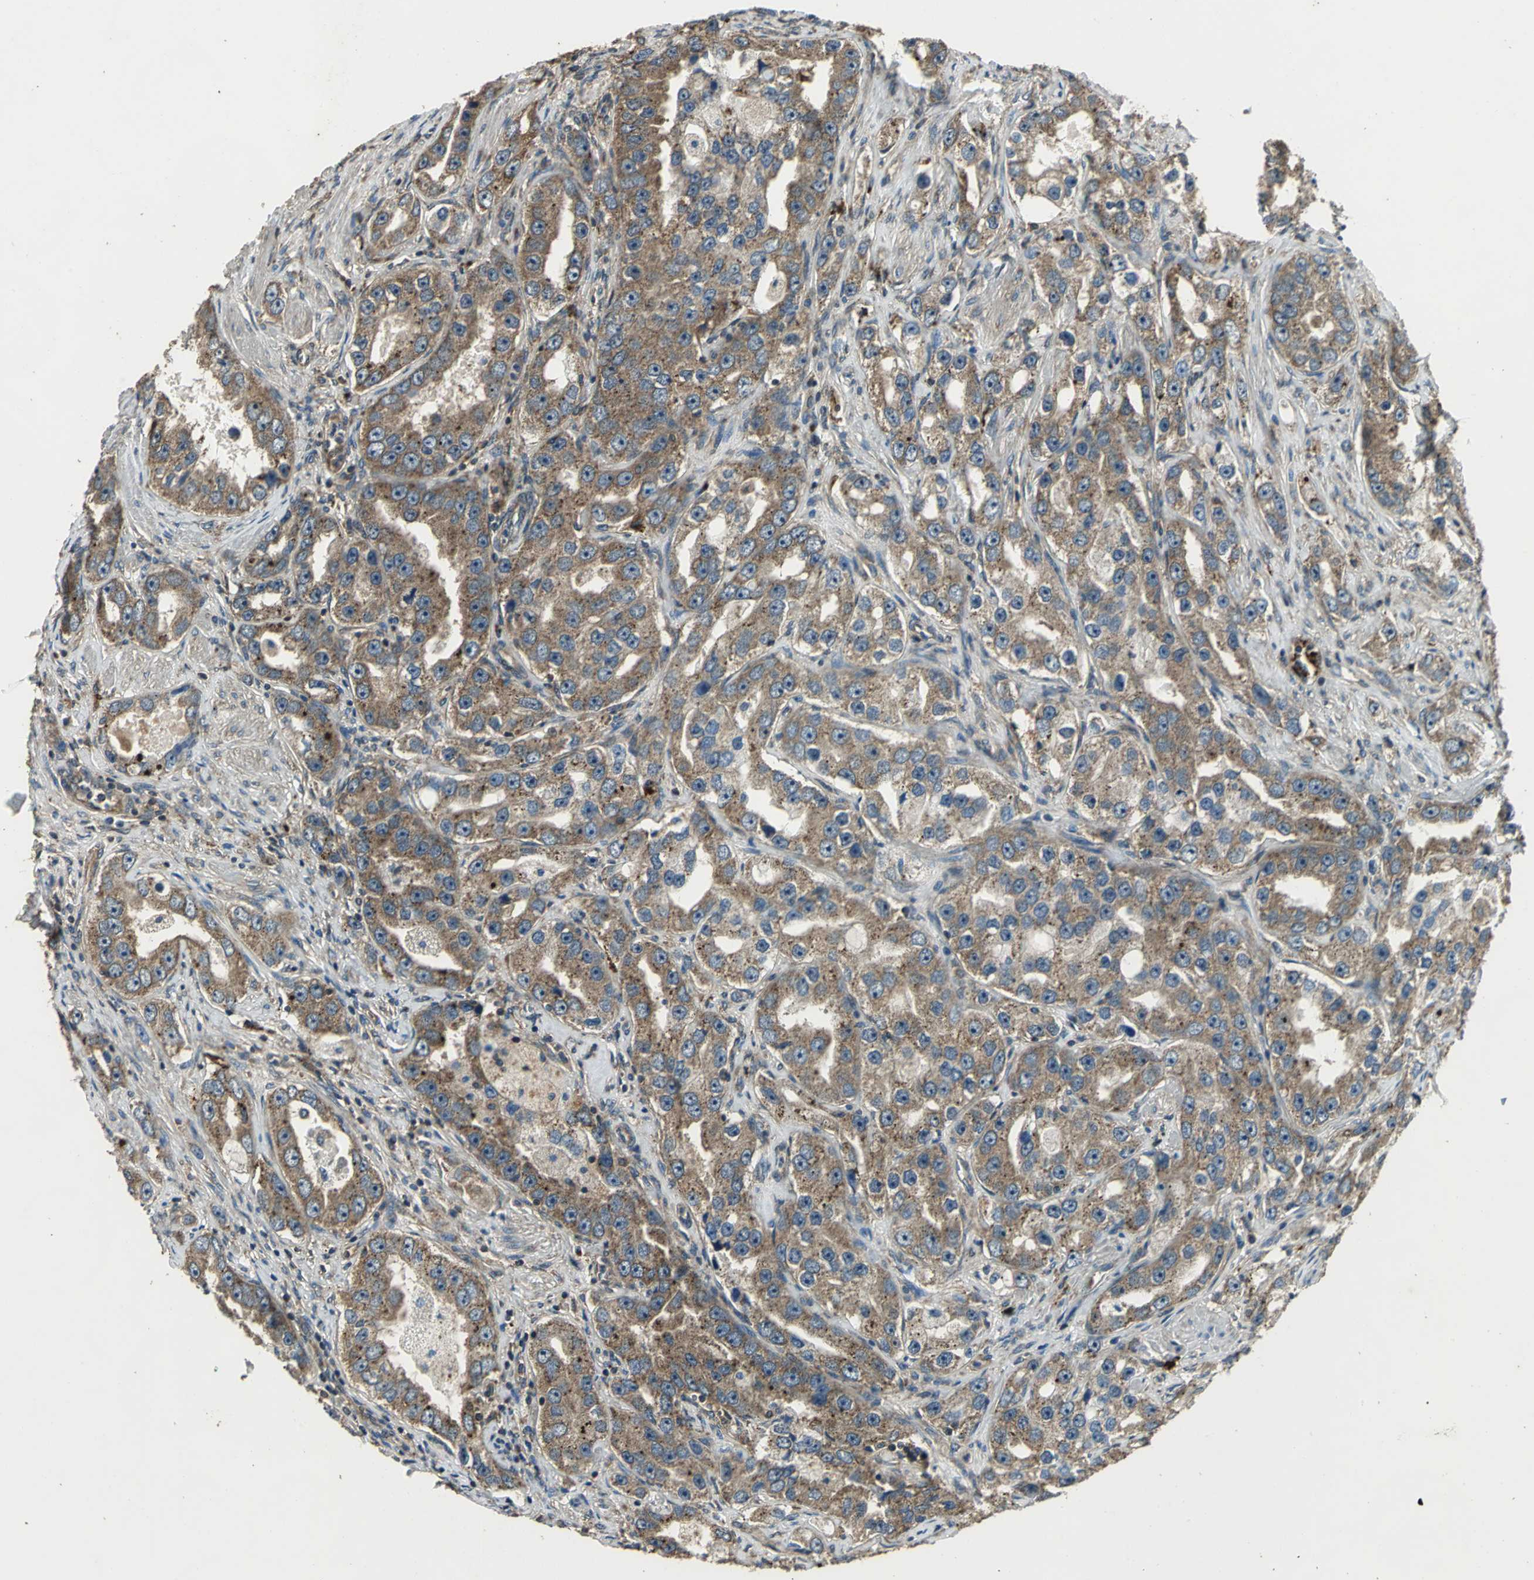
{"staining": {"intensity": "moderate", "quantity": ">75%", "location": "cytoplasmic/membranous"}, "tissue": "prostate cancer", "cell_type": "Tumor cells", "image_type": "cancer", "snomed": [{"axis": "morphology", "description": "Adenocarcinoma, High grade"}, {"axis": "topography", "description": "Prostate"}], "caption": "This photomicrograph shows immunohistochemistry (IHC) staining of human prostate cancer (adenocarcinoma (high-grade)), with medium moderate cytoplasmic/membranous expression in approximately >75% of tumor cells.", "gene": "IRF3", "patient": {"sex": "male", "age": 63}}